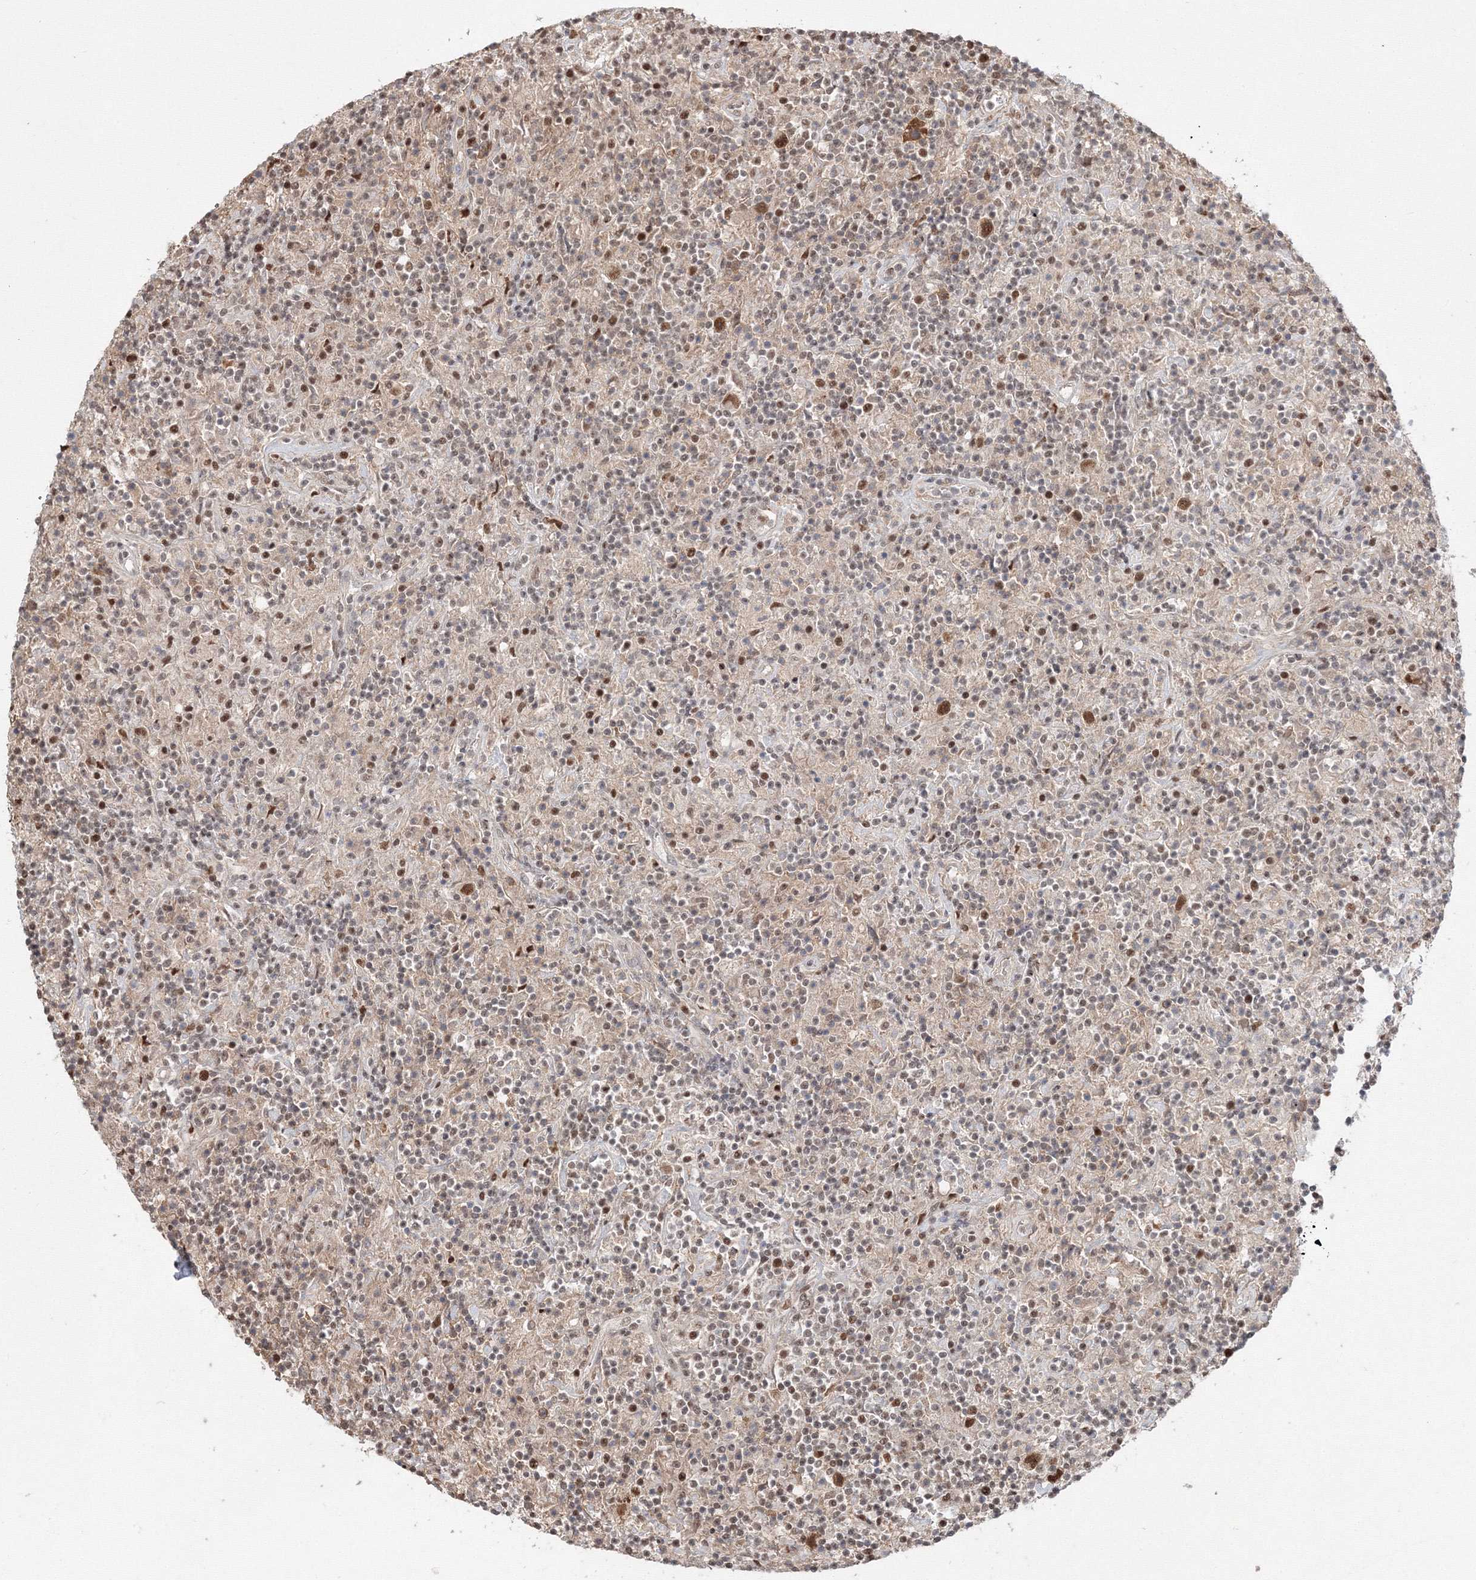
{"staining": {"intensity": "moderate", "quantity": ">75%", "location": "nuclear"}, "tissue": "lymphoma", "cell_type": "Tumor cells", "image_type": "cancer", "snomed": [{"axis": "morphology", "description": "Hodgkin's disease, NOS"}, {"axis": "topography", "description": "Lymph node"}], "caption": "This is a photomicrograph of immunohistochemistry staining of lymphoma, which shows moderate staining in the nuclear of tumor cells.", "gene": "IWS1", "patient": {"sex": "male", "age": 70}}